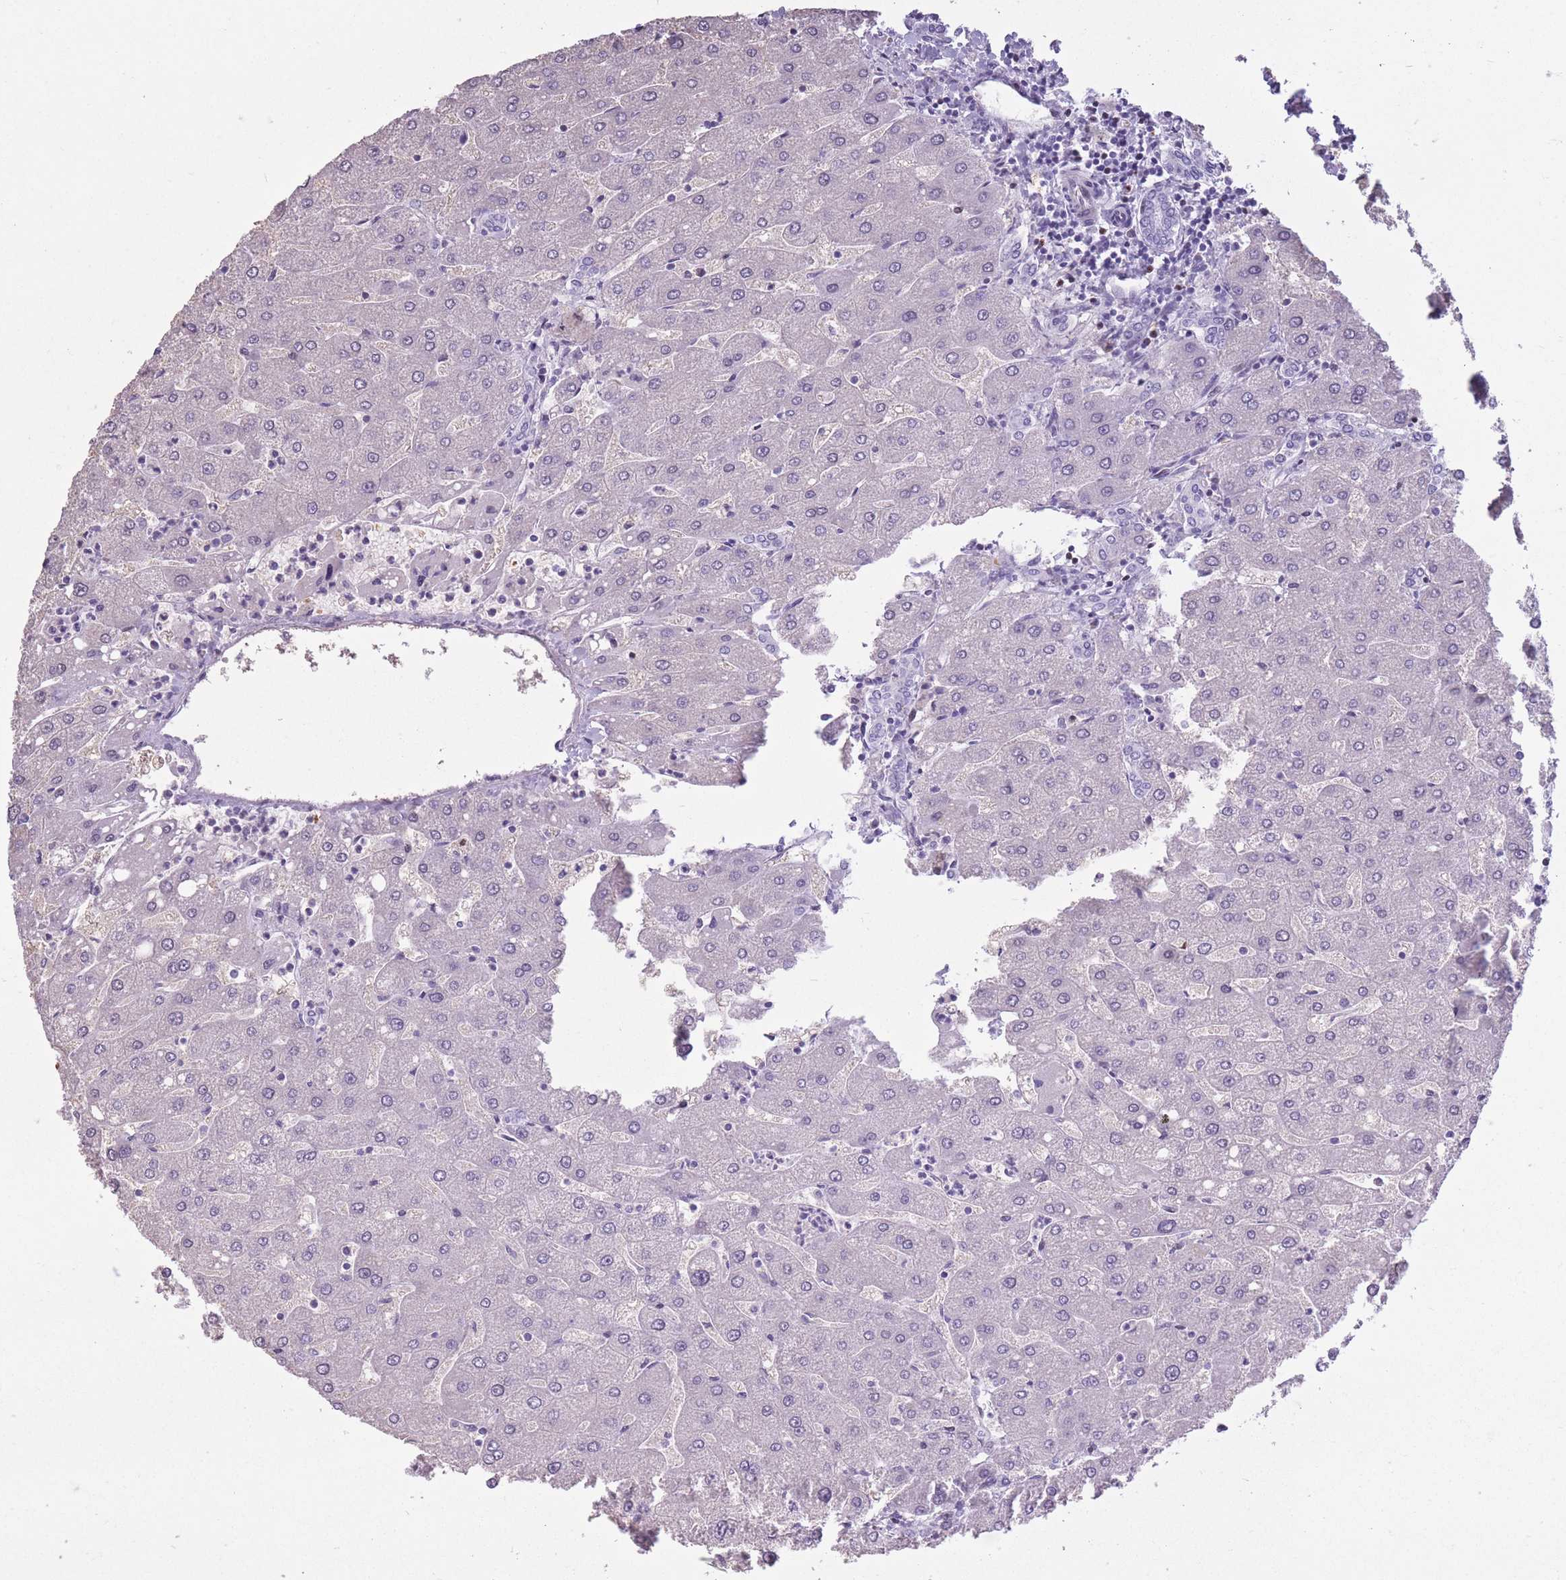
{"staining": {"intensity": "negative", "quantity": "none", "location": "none"}, "tissue": "liver", "cell_type": "Cholangiocytes", "image_type": "normal", "snomed": [{"axis": "morphology", "description": "Normal tissue, NOS"}, {"axis": "topography", "description": "Liver"}], "caption": "The micrograph reveals no staining of cholangiocytes in unremarkable liver. The staining is performed using DAB brown chromogen with nuclei counter-stained in using hematoxylin.", "gene": "OR7C1", "patient": {"sex": "male", "age": 67}}